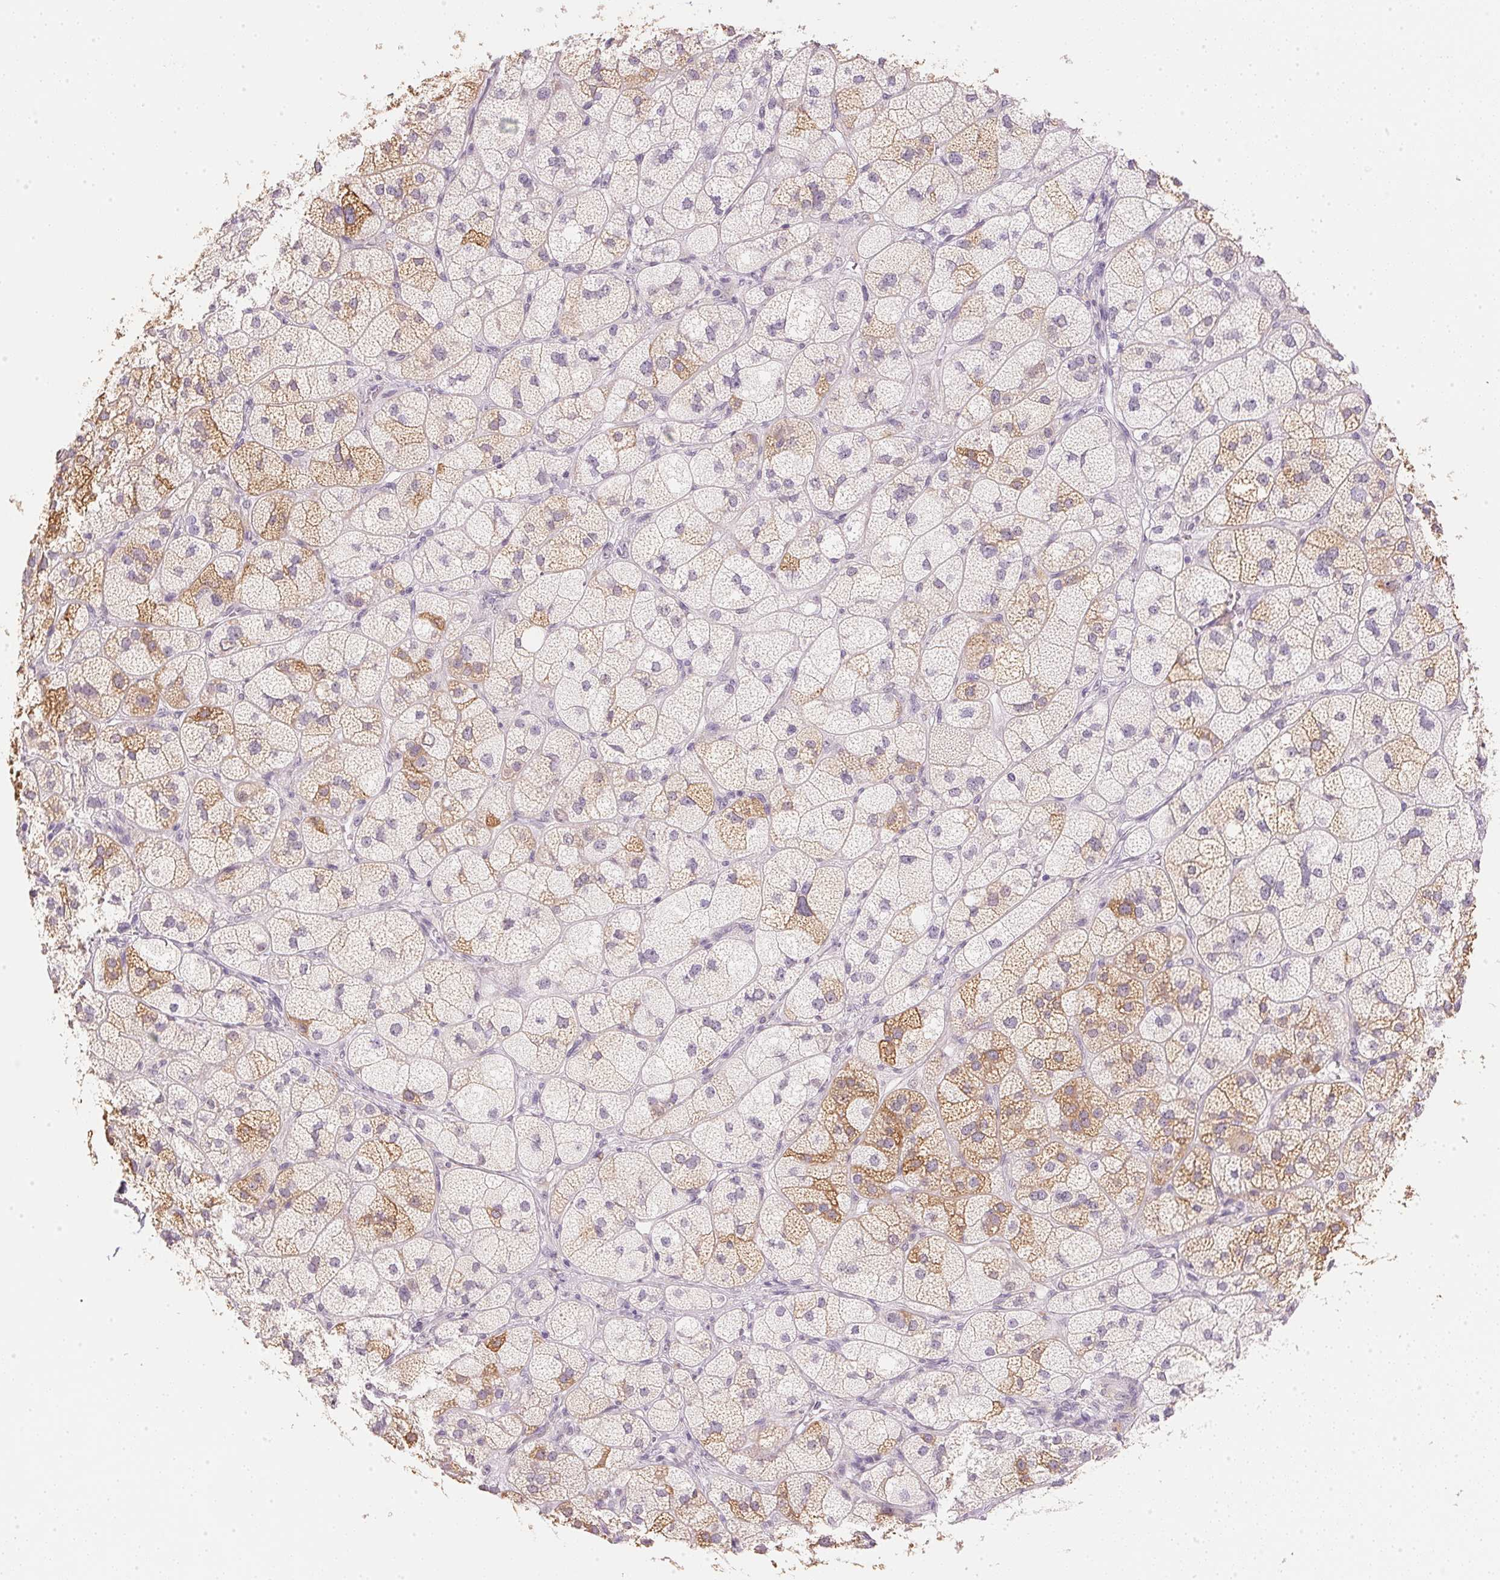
{"staining": {"intensity": "strong", "quantity": "25%-75%", "location": "cytoplasmic/membranous"}, "tissue": "adrenal gland", "cell_type": "Glandular cells", "image_type": "normal", "snomed": [{"axis": "morphology", "description": "Normal tissue, NOS"}, {"axis": "topography", "description": "Adrenal gland"}], "caption": "Immunohistochemical staining of normal adrenal gland exhibits high levels of strong cytoplasmic/membranous staining in about 25%-75% of glandular cells.", "gene": "DHCR24", "patient": {"sex": "female", "age": 60}}